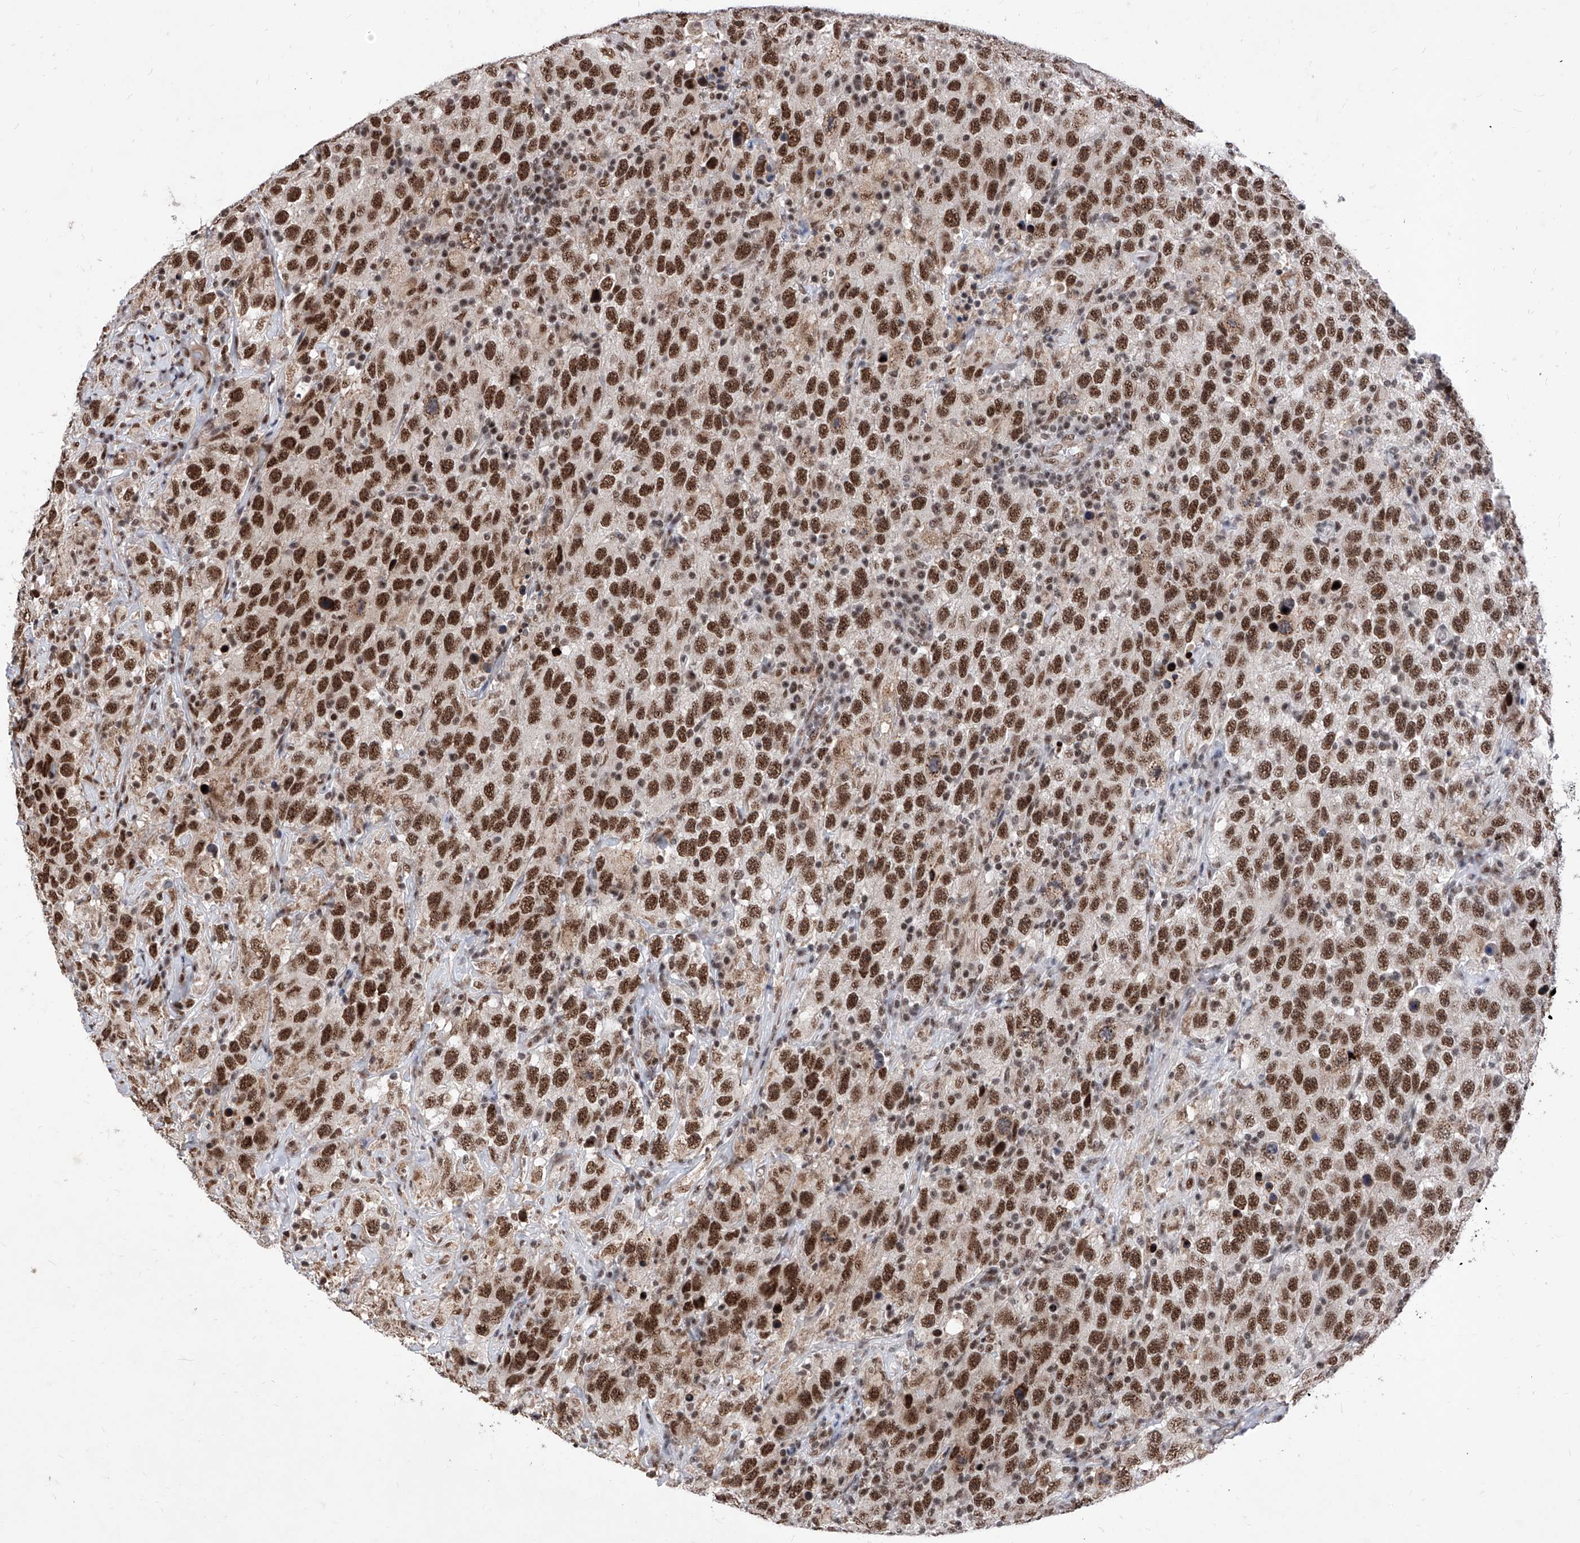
{"staining": {"intensity": "strong", "quantity": ">75%", "location": "nuclear"}, "tissue": "testis cancer", "cell_type": "Tumor cells", "image_type": "cancer", "snomed": [{"axis": "morphology", "description": "Seminoma, NOS"}, {"axis": "topography", "description": "Testis"}], "caption": "Immunohistochemistry (IHC) (DAB (3,3'-diaminobenzidine)) staining of seminoma (testis) demonstrates strong nuclear protein expression in about >75% of tumor cells. Nuclei are stained in blue.", "gene": "PHF5A", "patient": {"sex": "male", "age": 65}}